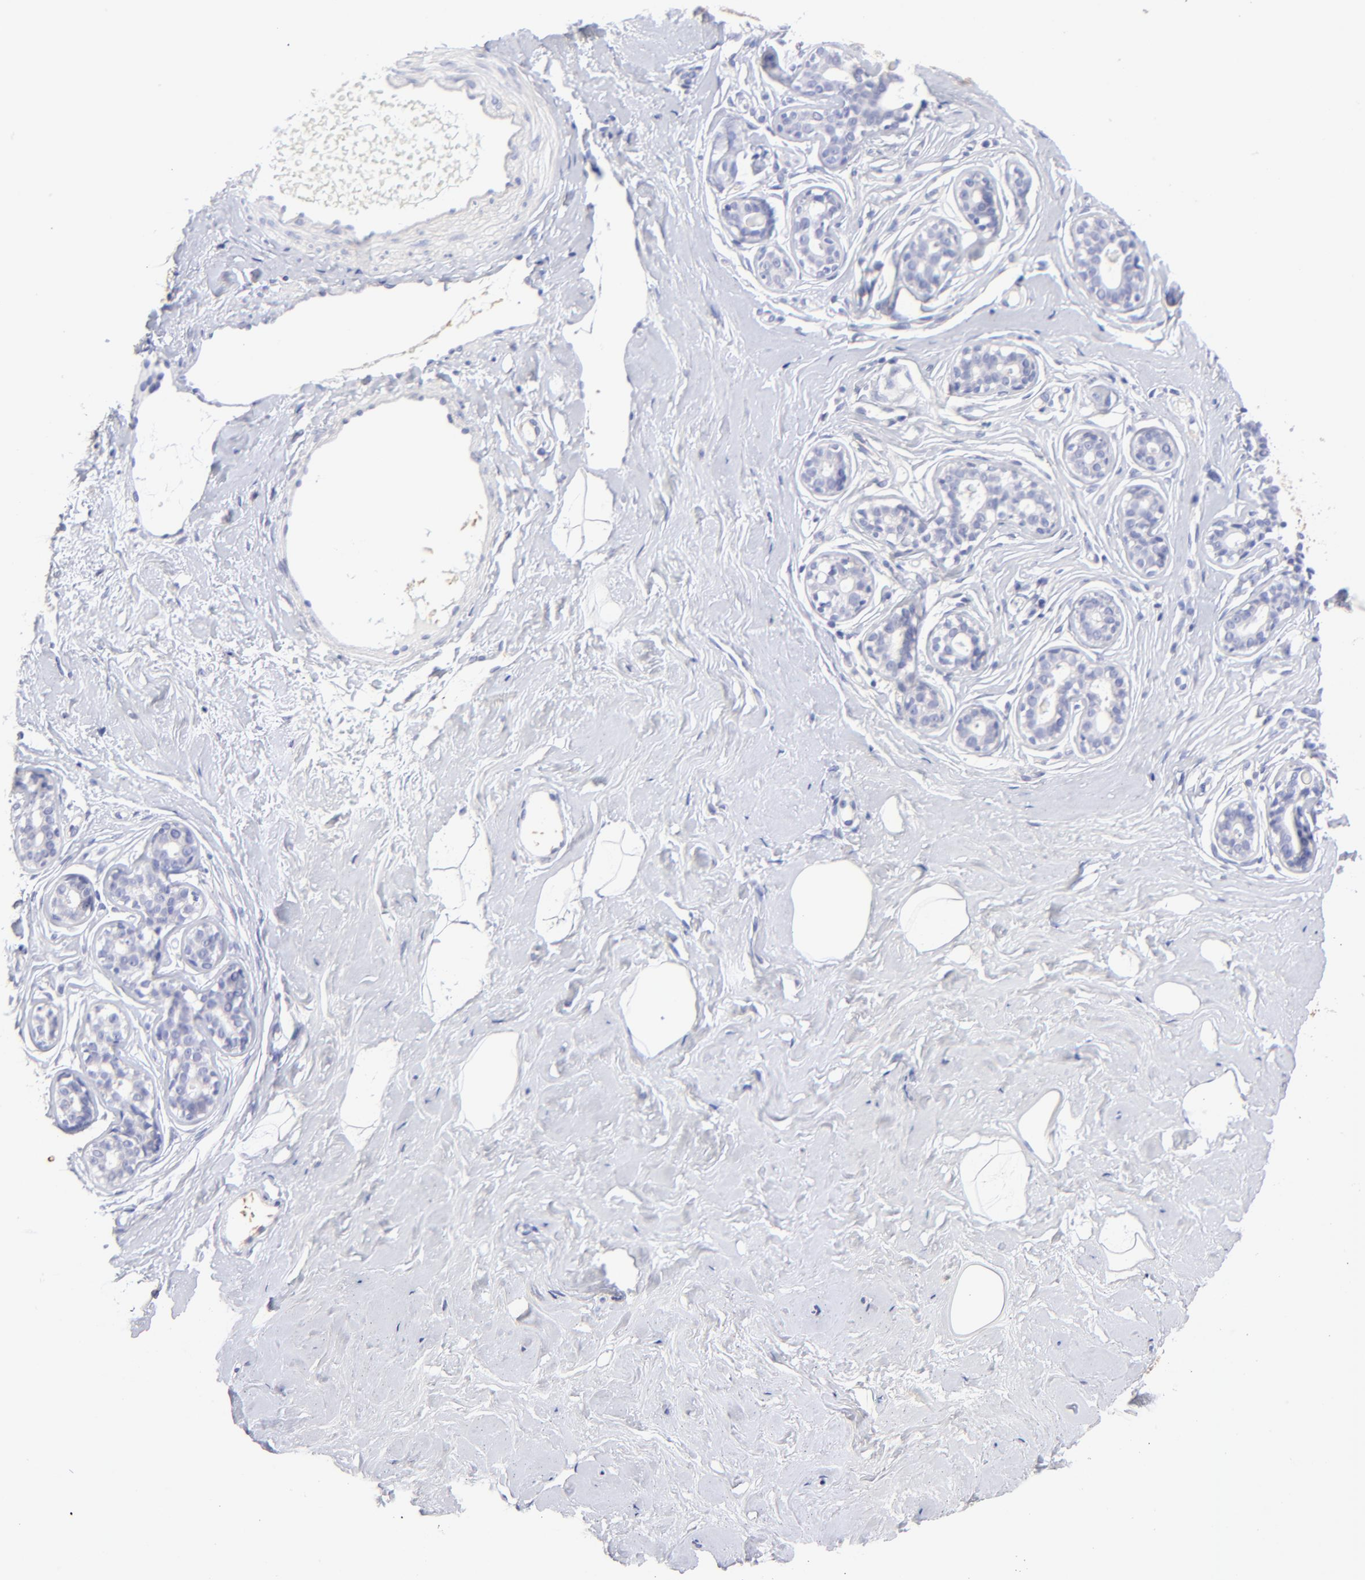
{"staining": {"intensity": "negative", "quantity": "none", "location": "none"}, "tissue": "breast", "cell_type": "Adipocytes", "image_type": "normal", "snomed": [{"axis": "morphology", "description": "Normal tissue, NOS"}, {"axis": "topography", "description": "Breast"}], "caption": "Immunohistochemical staining of normal breast demonstrates no significant expression in adipocytes.", "gene": "HORMAD2", "patient": {"sex": "female", "age": 23}}